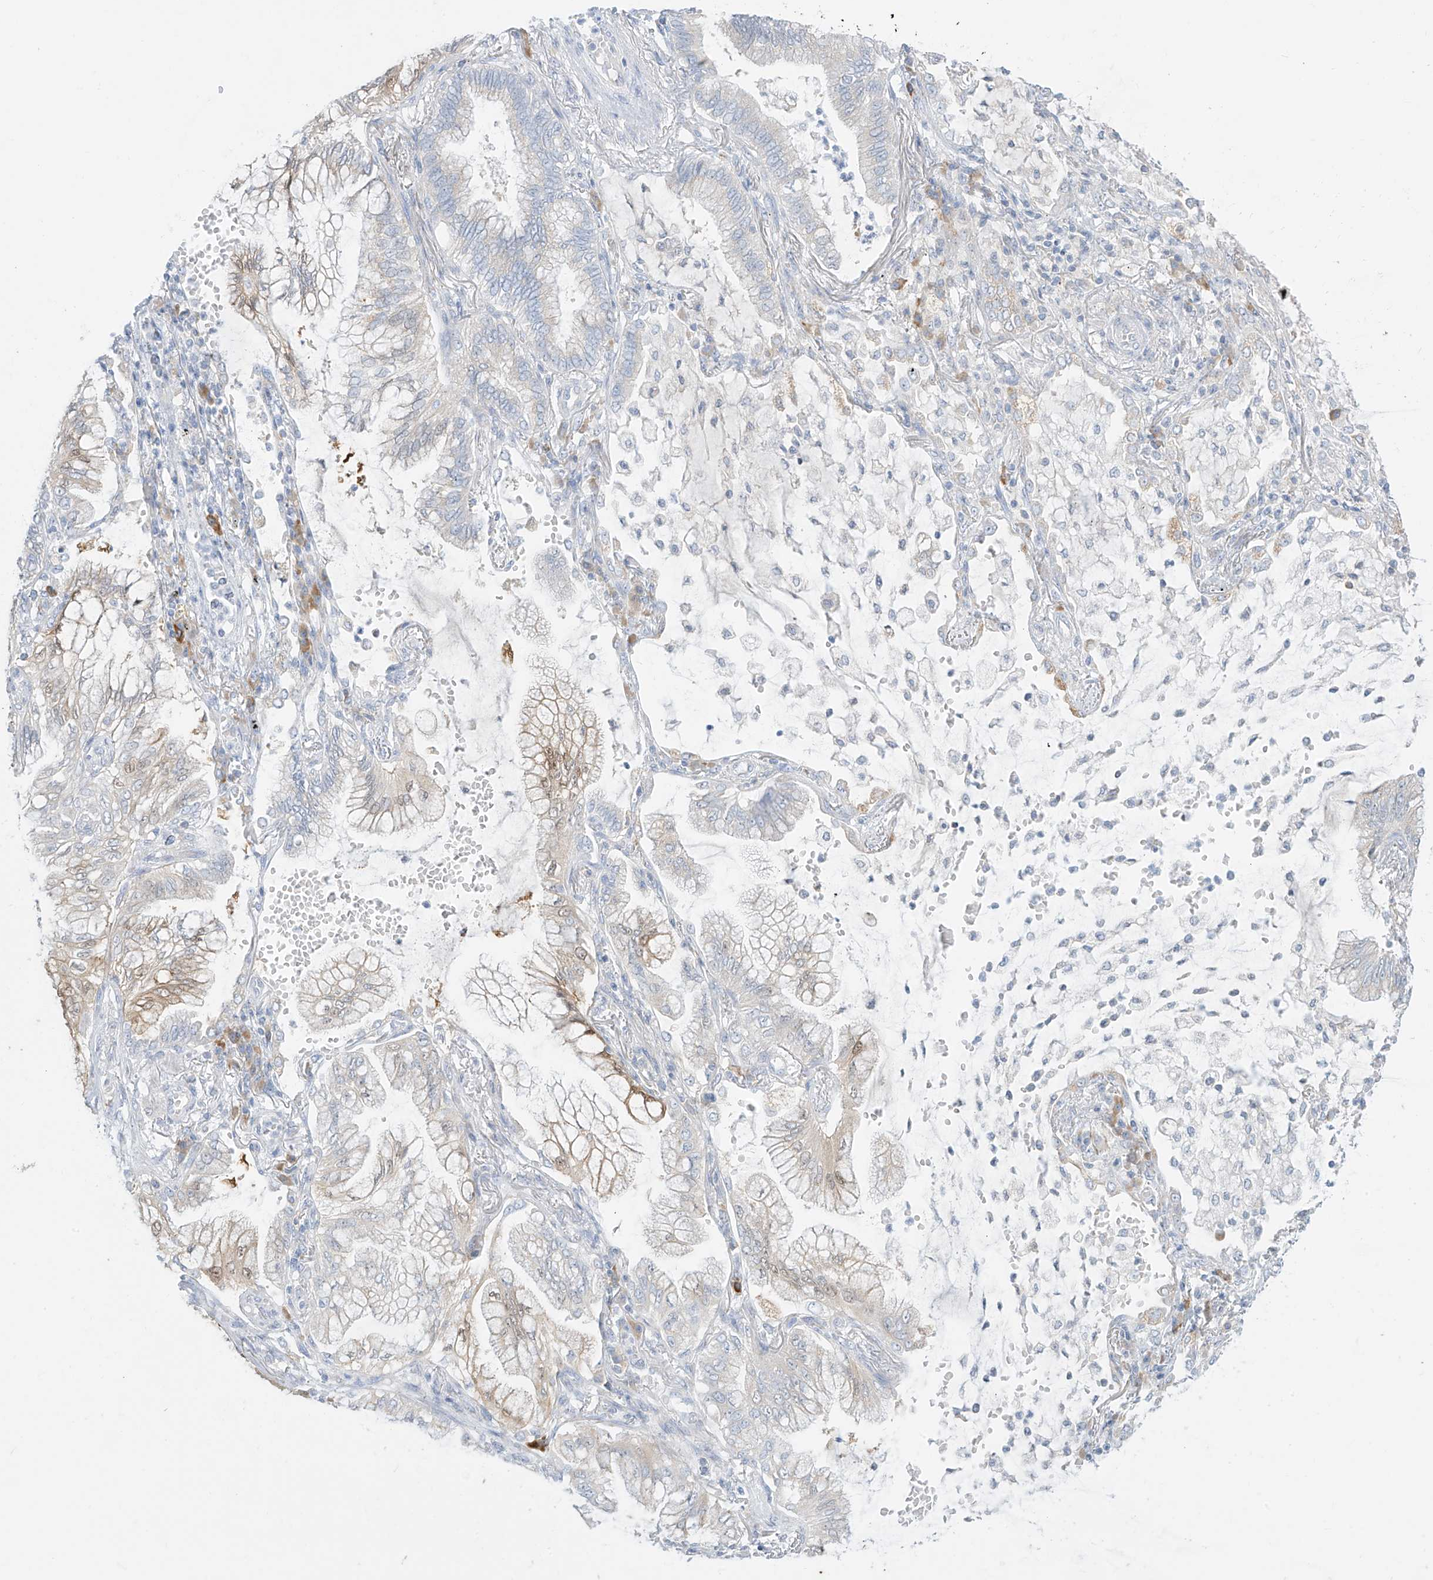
{"staining": {"intensity": "weak", "quantity": "<25%", "location": "cytoplasmic/membranous"}, "tissue": "lung cancer", "cell_type": "Tumor cells", "image_type": "cancer", "snomed": [{"axis": "morphology", "description": "Adenocarcinoma, NOS"}, {"axis": "topography", "description": "Lung"}], "caption": "Lung cancer was stained to show a protein in brown. There is no significant expression in tumor cells.", "gene": "SYTL3", "patient": {"sex": "female", "age": 70}}